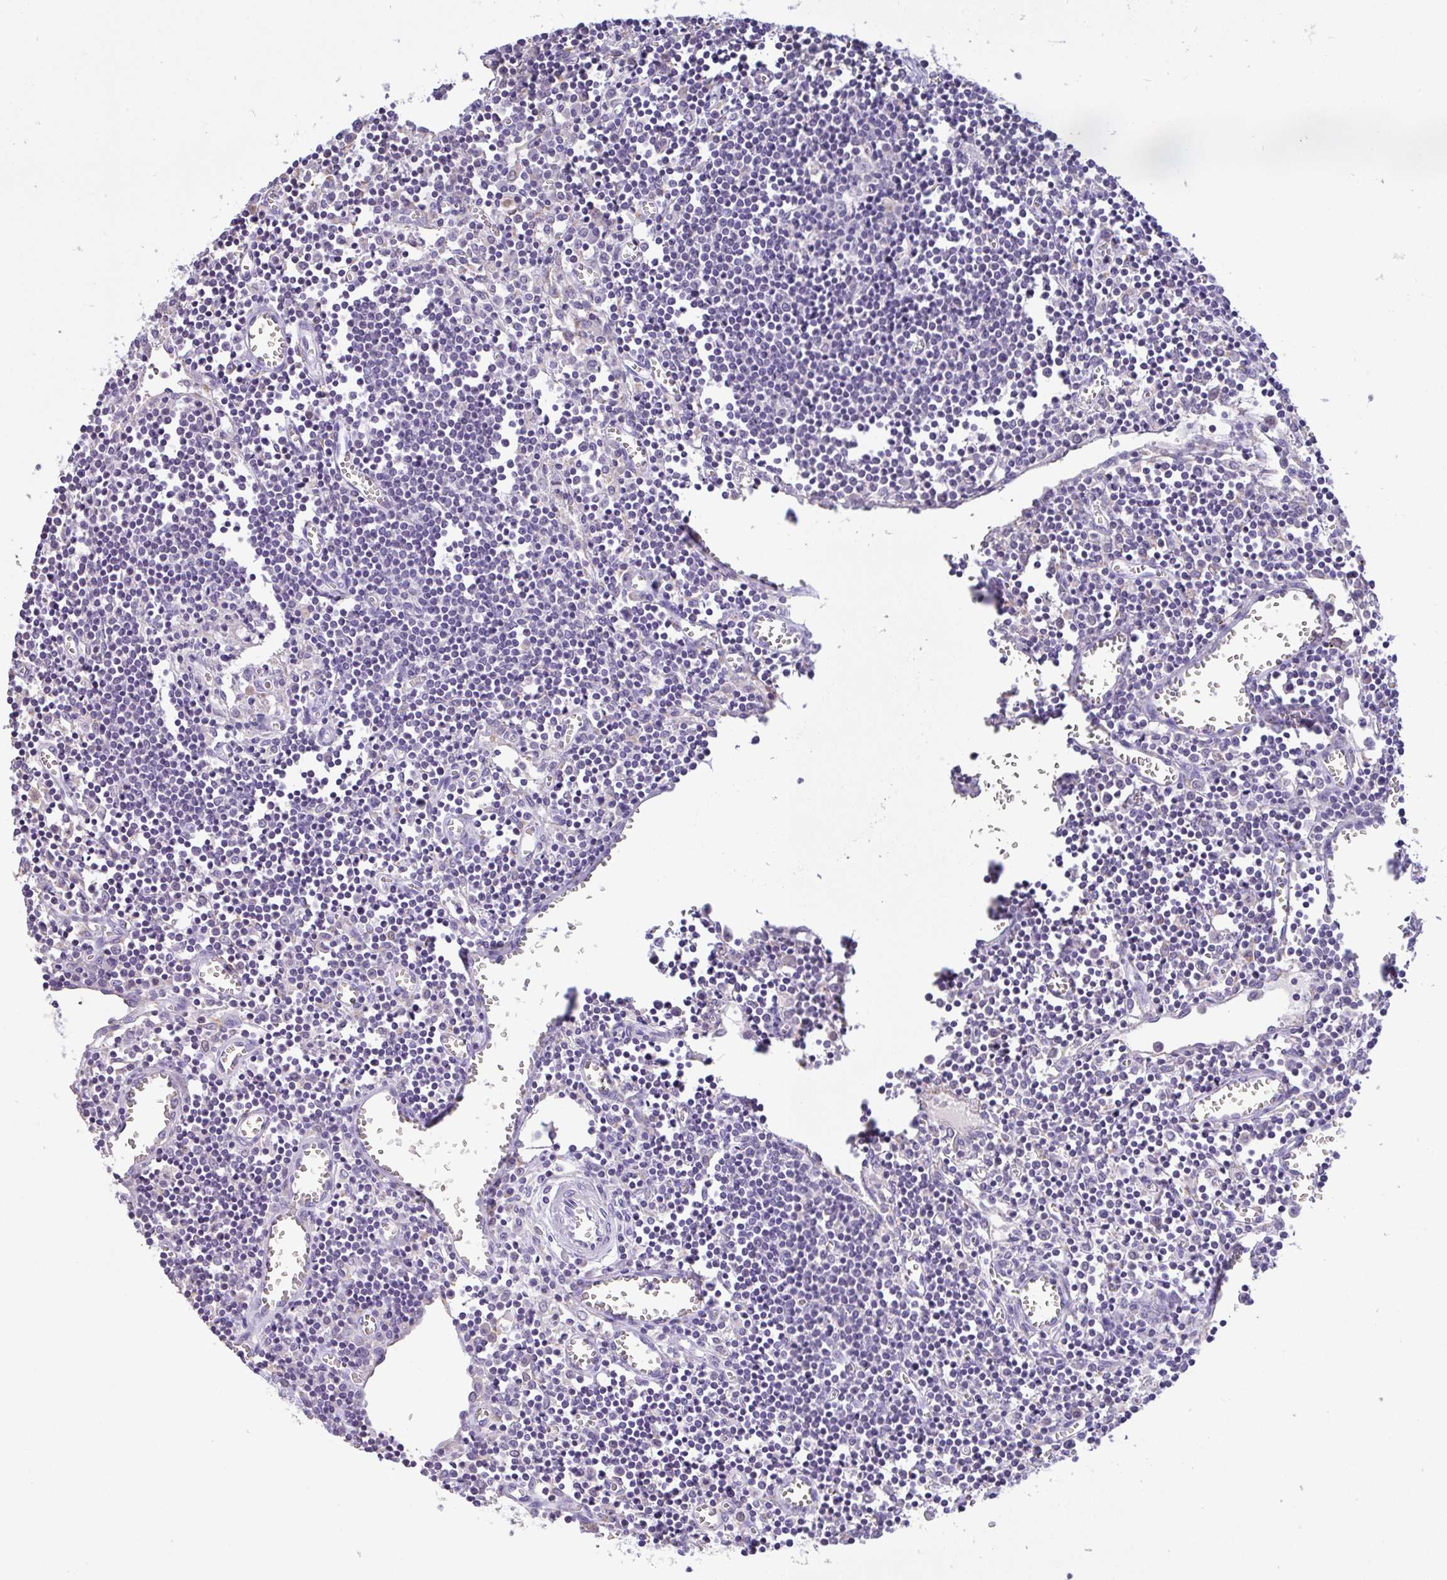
{"staining": {"intensity": "negative", "quantity": "none", "location": "none"}, "tissue": "lymph node", "cell_type": "Germinal center cells", "image_type": "normal", "snomed": [{"axis": "morphology", "description": "Normal tissue, NOS"}, {"axis": "topography", "description": "Lymph node"}], "caption": "Immunohistochemical staining of unremarkable lymph node exhibits no significant staining in germinal center cells. Brightfield microscopy of immunohistochemistry (IHC) stained with DAB (brown) and hematoxylin (blue), captured at high magnification.", "gene": "CA10", "patient": {"sex": "male", "age": 66}}